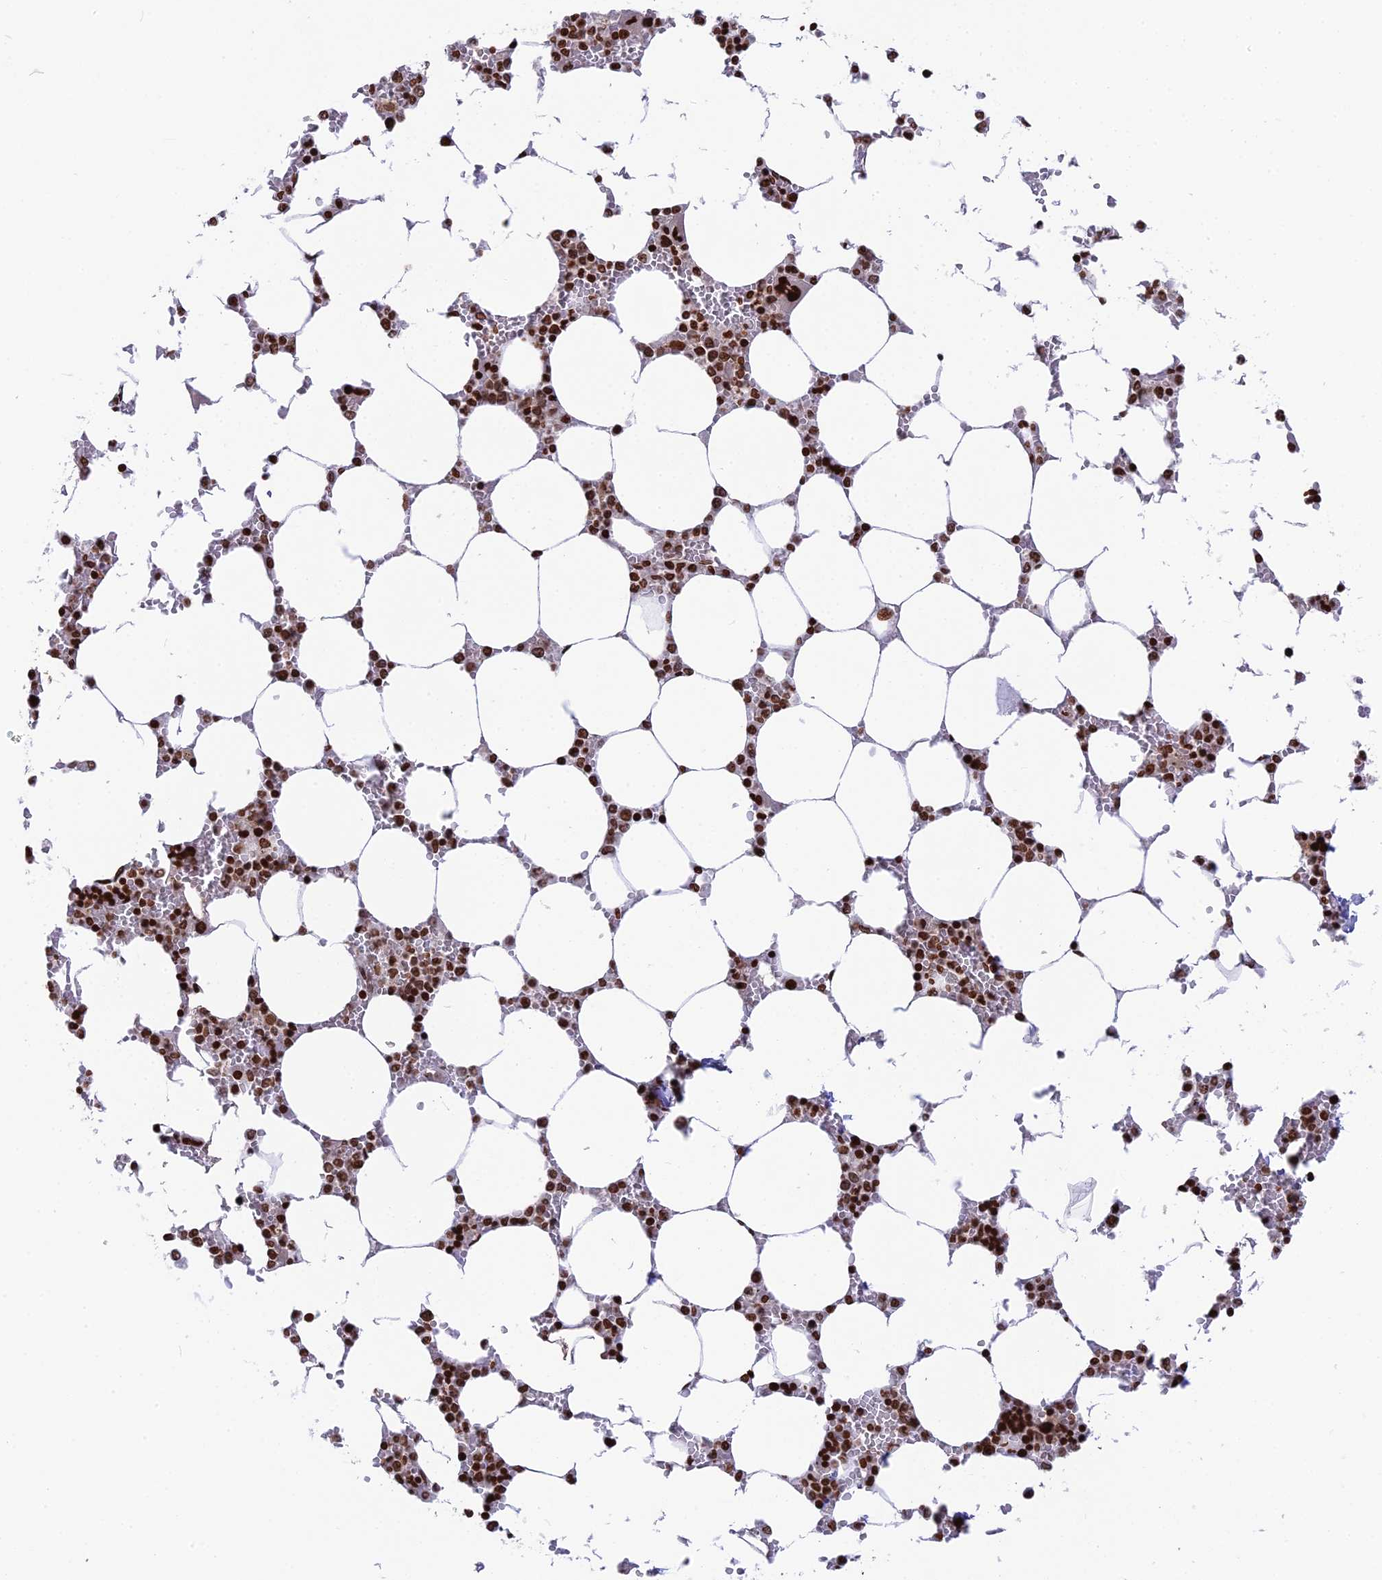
{"staining": {"intensity": "strong", "quantity": ">75%", "location": "nuclear"}, "tissue": "bone marrow", "cell_type": "Hematopoietic cells", "image_type": "normal", "snomed": [{"axis": "morphology", "description": "Normal tissue, NOS"}, {"axis": "topography", "description": "Bone marrow"}], "caption": "Protein staining reveals strong nuclear expression in approximately >75% of hematopoietic cells in normal bone marrow. (DAB IHC, brown staining for protein, blue staining for nuclei).", "gene": "TET2", "patient": {"sex": "male", "age": 64}}